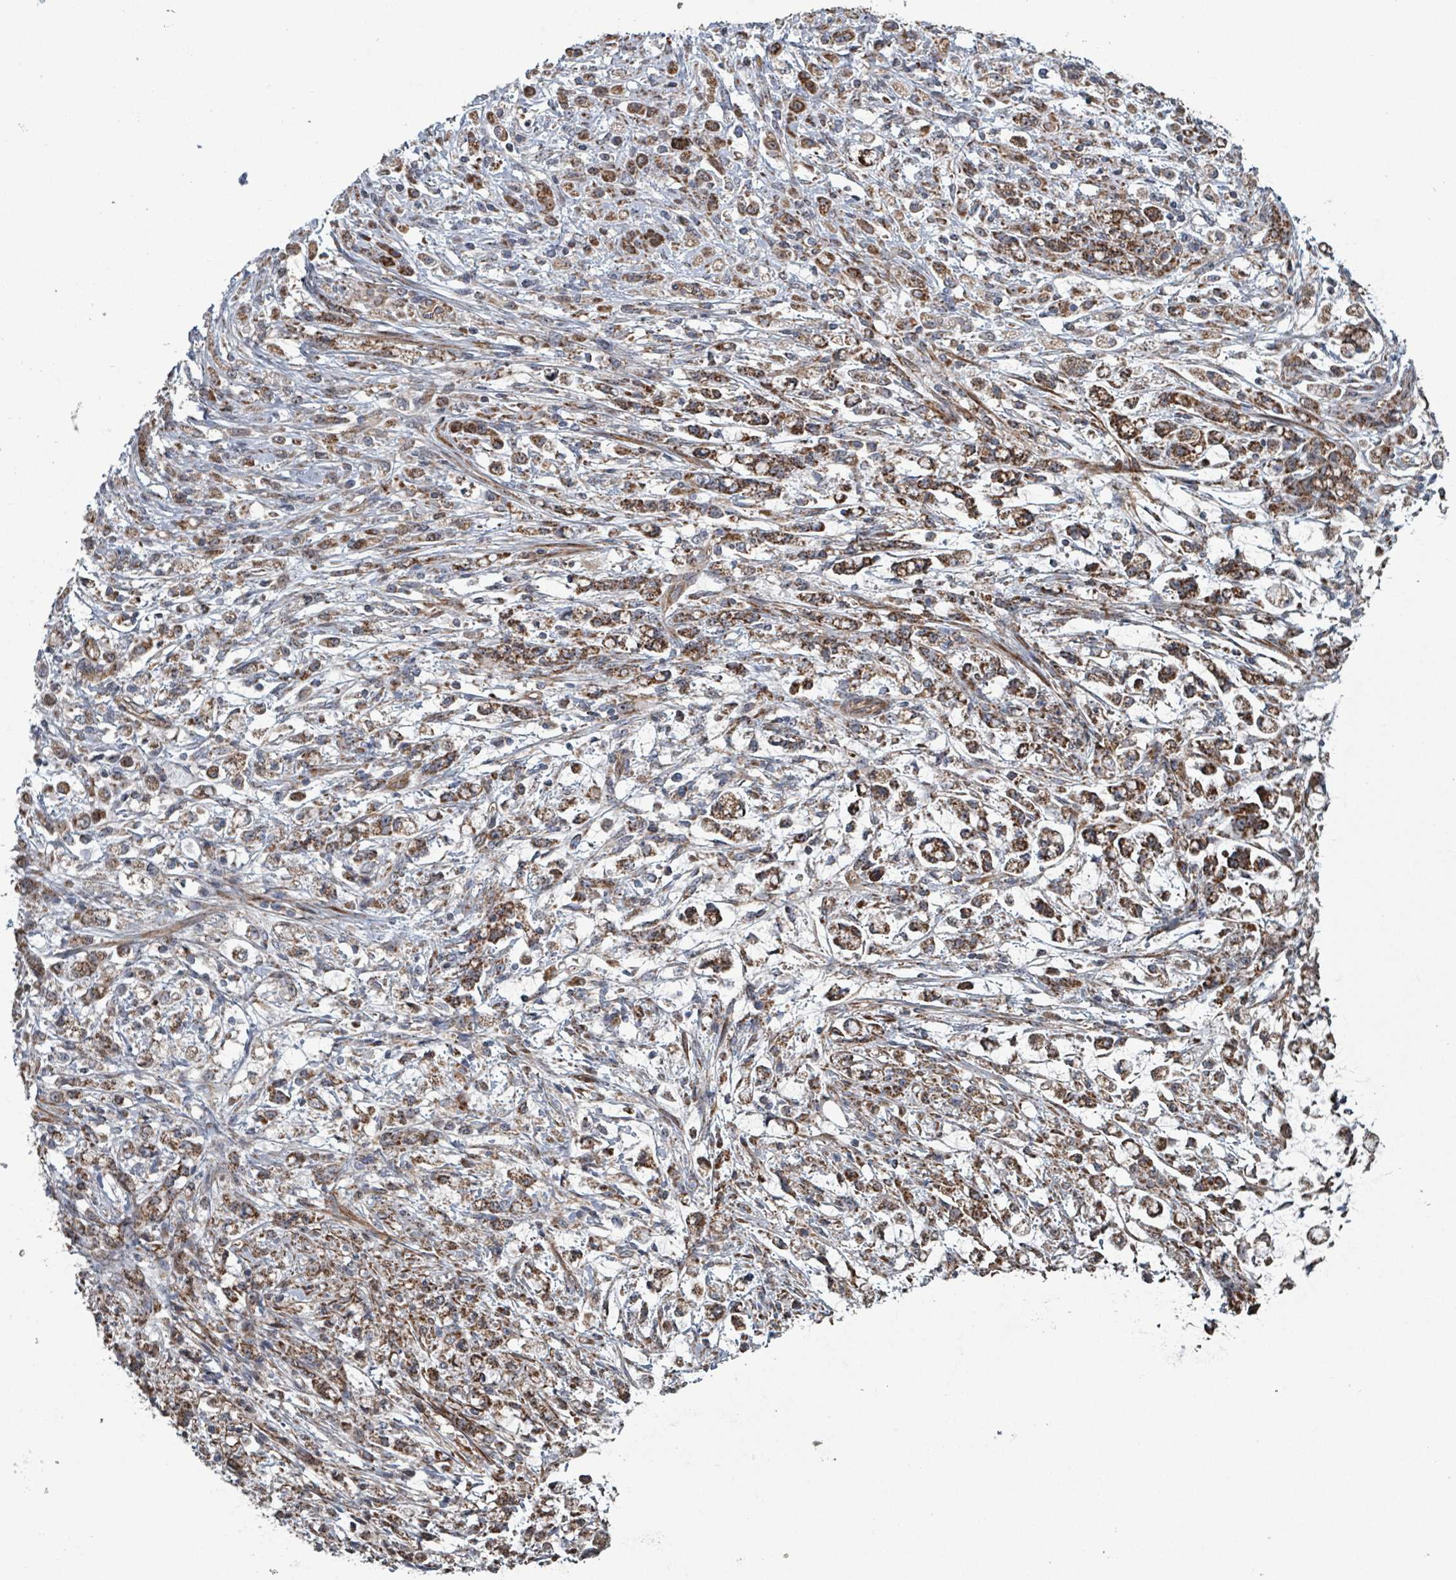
{"staining": {"intensity": "strong", "quantity": ">75%", "location": "cytoplasmic/membranous"}, "tissue": "stomach cancer", "cell_type": "Tumor cells", "image_type": "cancer", "snomed": [{"axis": "morphology", "description": "Adenocarcinoma, NOS"}, {"axis": "topography", "description": "Stomach"}], "caption": "A histopathology image of stomach adenocarcinoma stained for a protein exhibits strong cytoplasmic/membranous brown staining in tumor cells.", "gene": "MRPL4", "patient": {"sex": "female", "age": 60}}